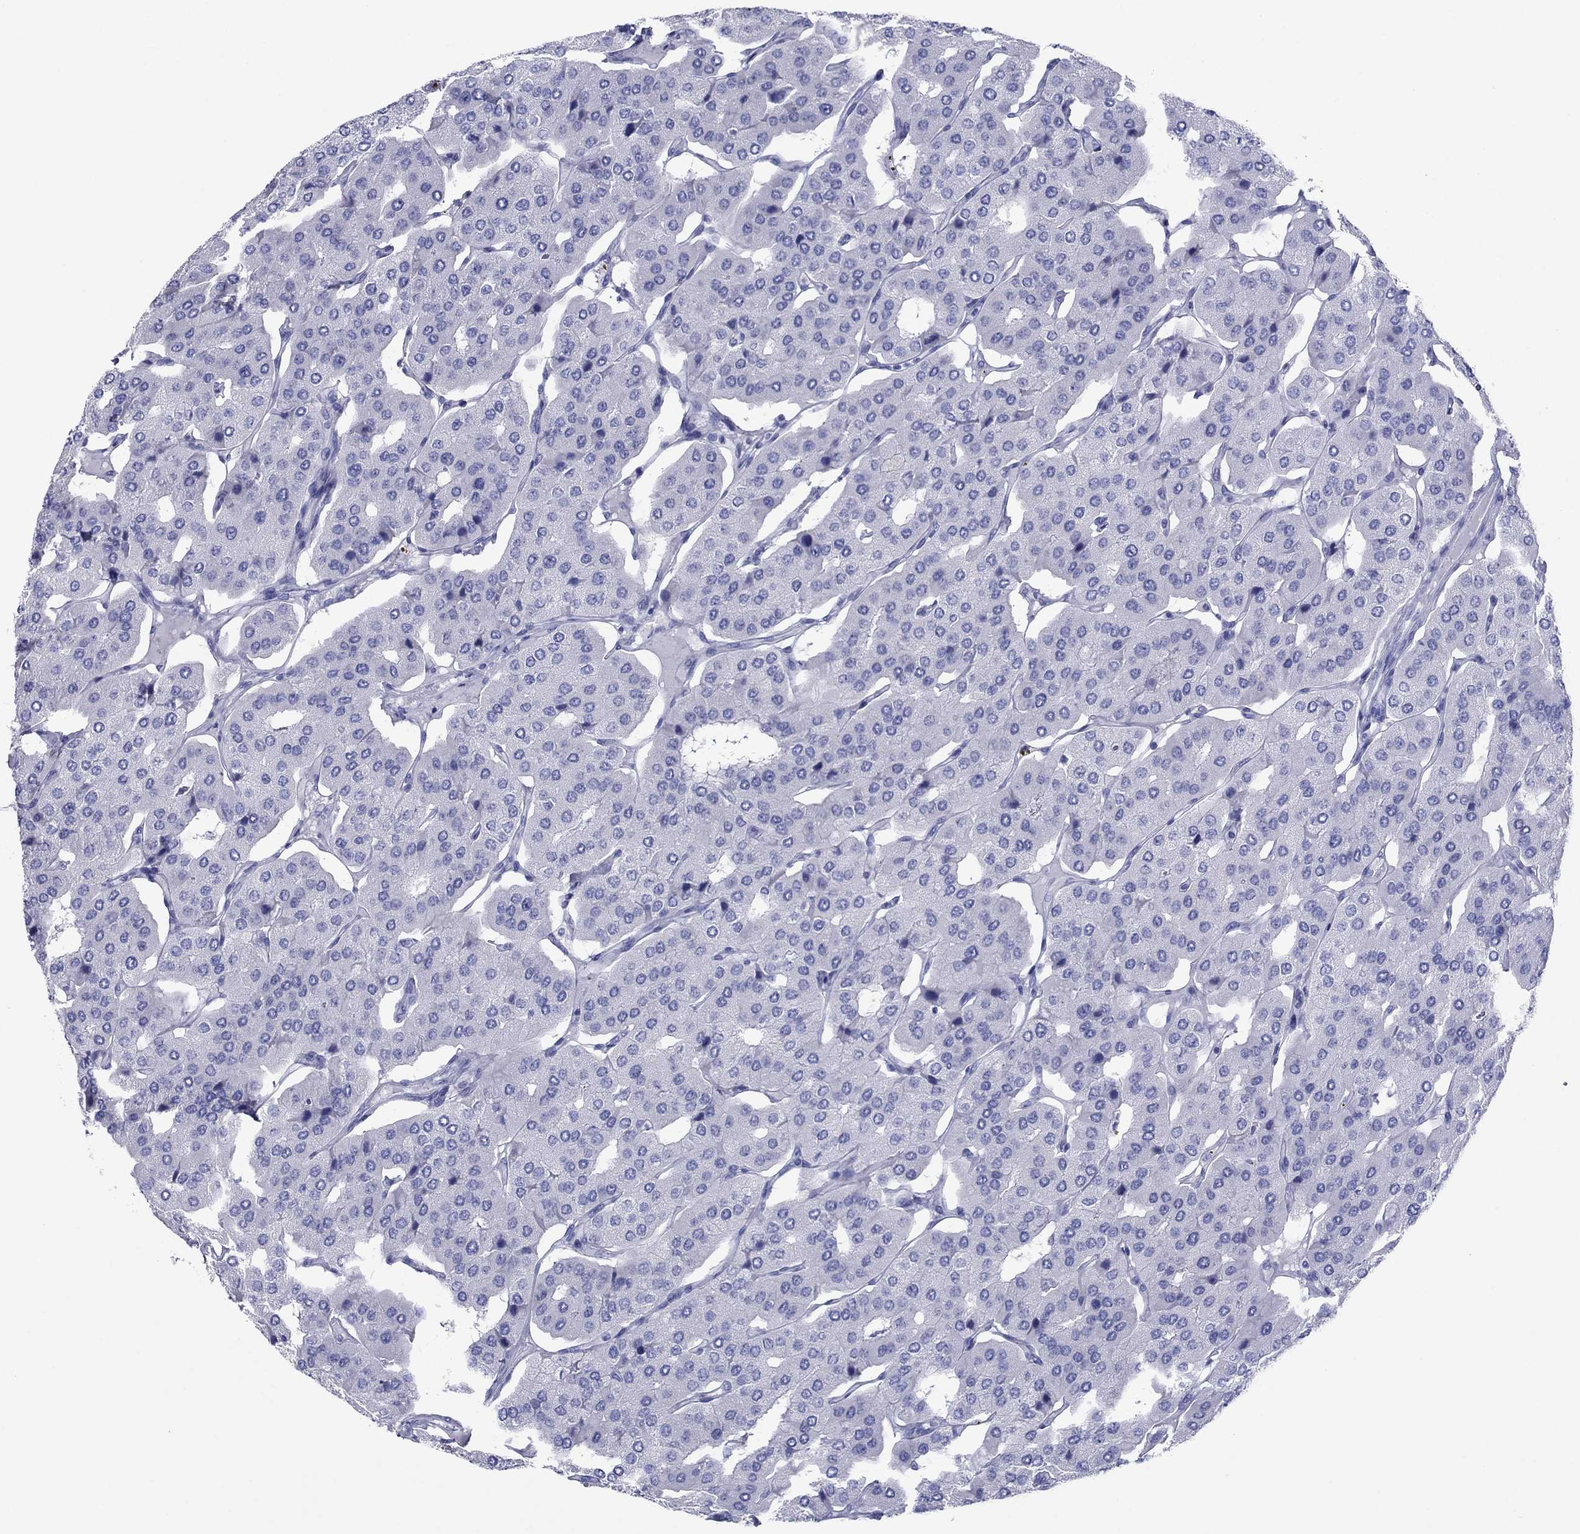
{"staining": {"intensity": "negative", "quantity": "none", "location": "none"}, "tissue": "parathyroid gland", "cell_type": "Glandular cells", "image_type": "normal", "snomed": [{"axis": "morphology", "description": "Normal tissue, NOS"}, {"axis": "morphology", "description": "Adenoma, NOS"}, {"axis": "topography", "description": "Parathyroid gland"}], "caption": "An image of parathyroid gland stained for a protein exhibits no brown staining in glandular cells. (Immunohistochemistry, brightfield microscopy, high magnification).", "gene": "ATP4A", "patient": {"sex": "female", "age": 86}}